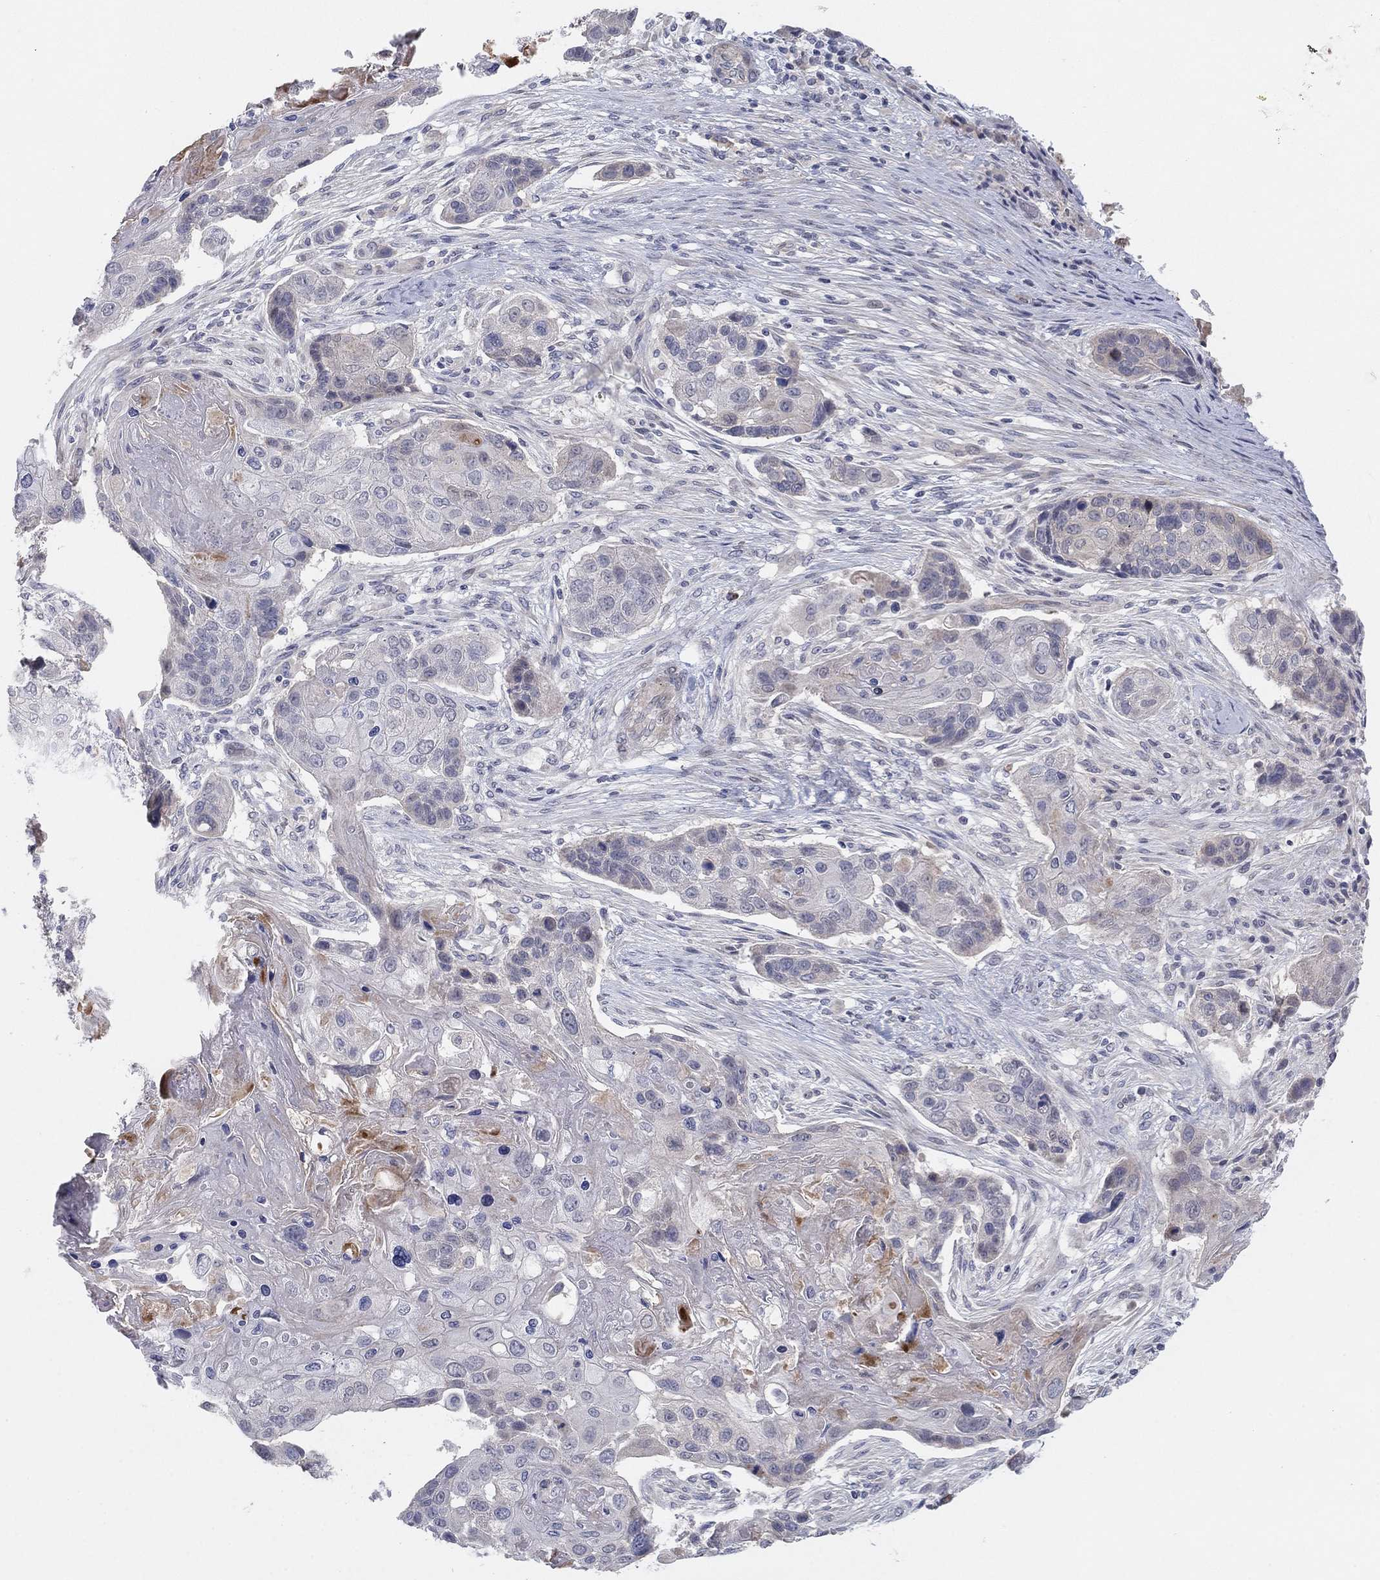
{"staining": {"intensity": "negative", "quantity": "none", "location": "none"}, "tissue": "lung cancer", "cell_type": "Tumor cells", "image_type": "cancer", "snomed": [{"axis": "morphology", "description": "Normal tissue, NOS"}, {"axis": "morphology", "description": "Squamous cell carcinoma, NOS"}, {"axis": "topography", "description": "Bronchus"}, {"axis": "topography", "description": "Lung"}], "caption": "DAB (3,3'-diaminobenzidine) immunohistochemical staining of lung cancer demonstrates no significant staining in tumor cells.", "gene": "AMN1", "patient": {"sex": "male", "age": 69}}